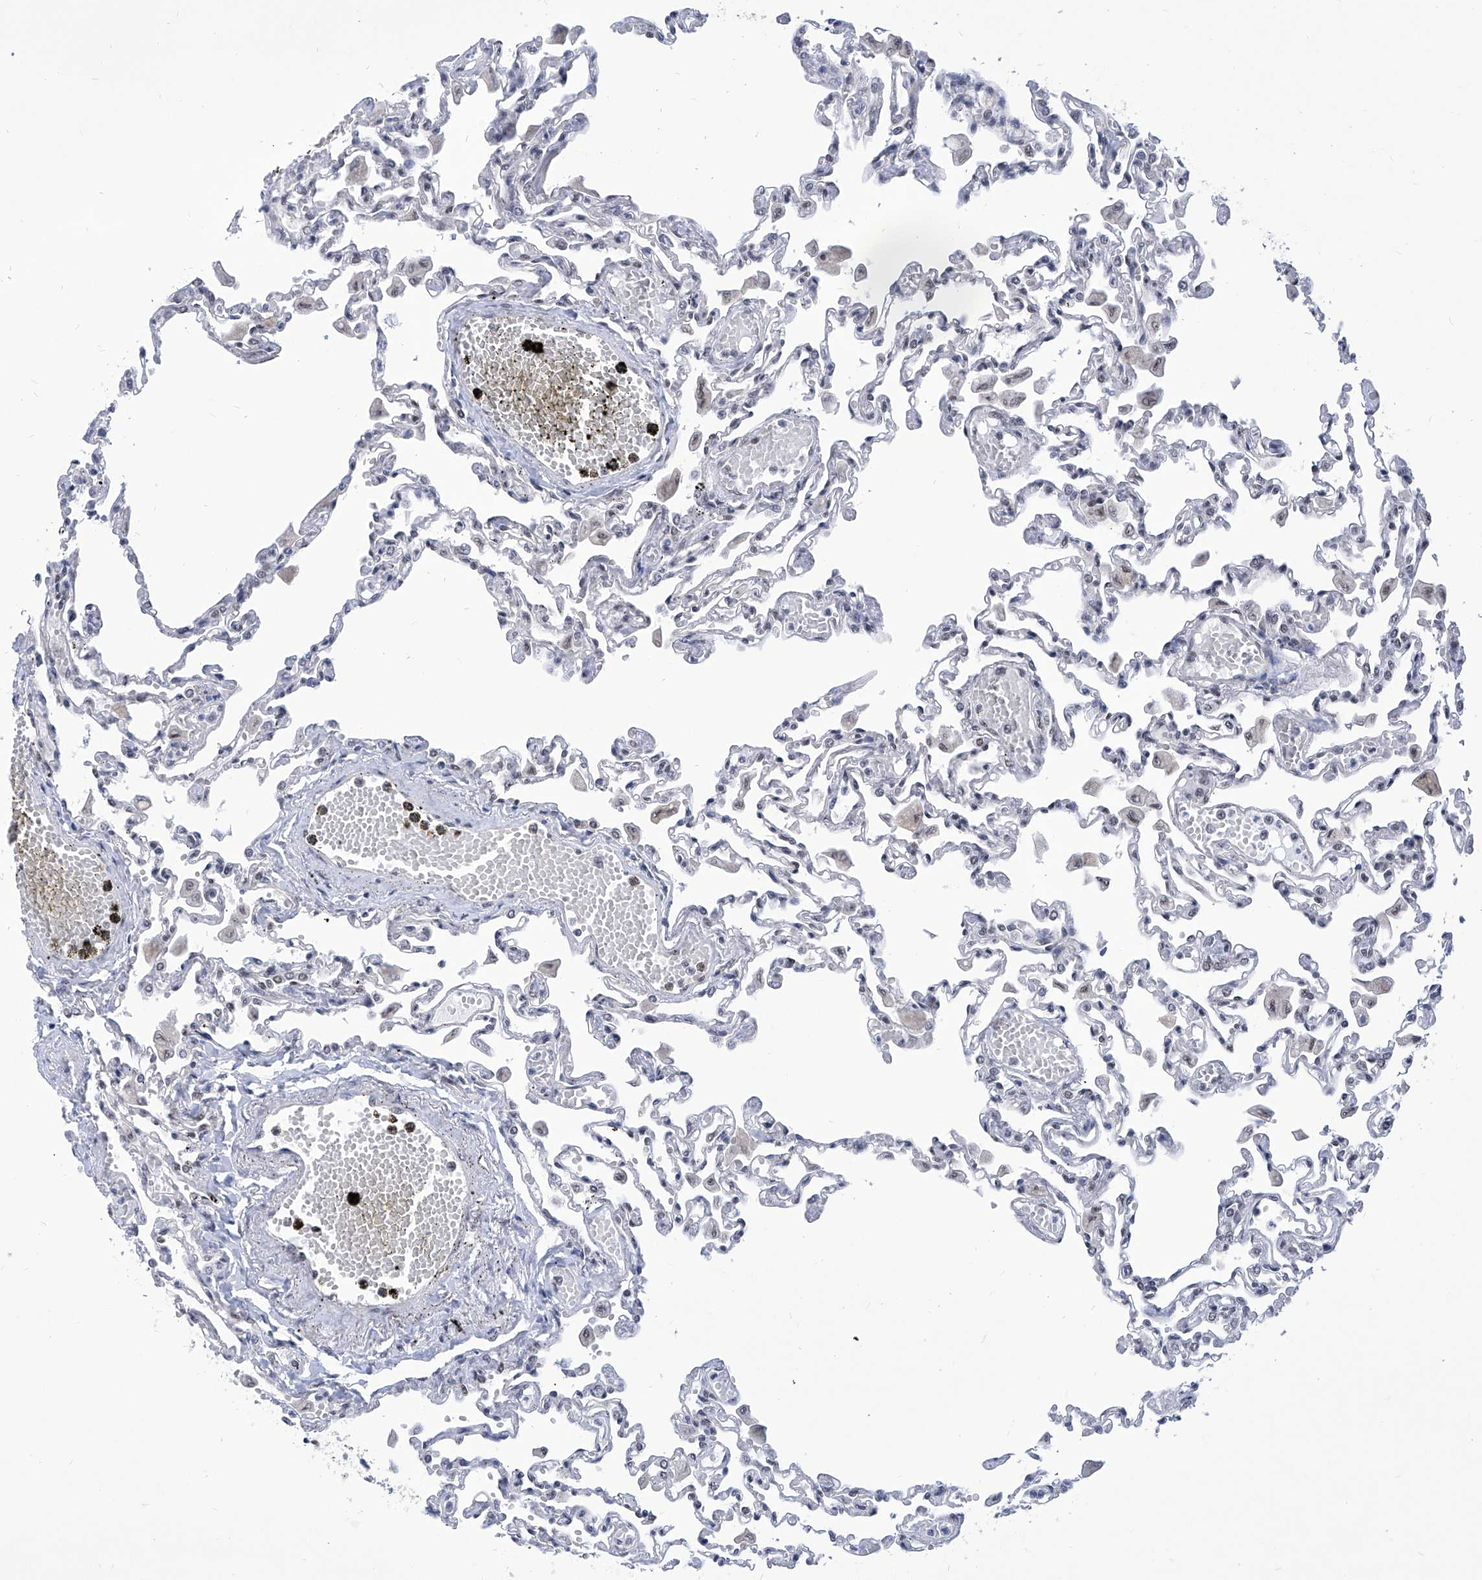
{"staining": {"intensity": "negative", "quantity": "none", "location": "none"}, "tissue": "lung", "cell_type": "Alveolar cells", "image_type": "normal", "snomed": [{"axis": "morphology", "description": "Normal tissue, NOS"}, {"axis": "topography", "description": "Bronchus"}, {"axis": "topography", "description": "Lung"}], "caption": "A high-resolution photomicrograph shows IHC staining of benign lung, which displays no significant staining in alveolar cells.", "gene": "SART1", "patient": {"sex": "female", "age": 49}}